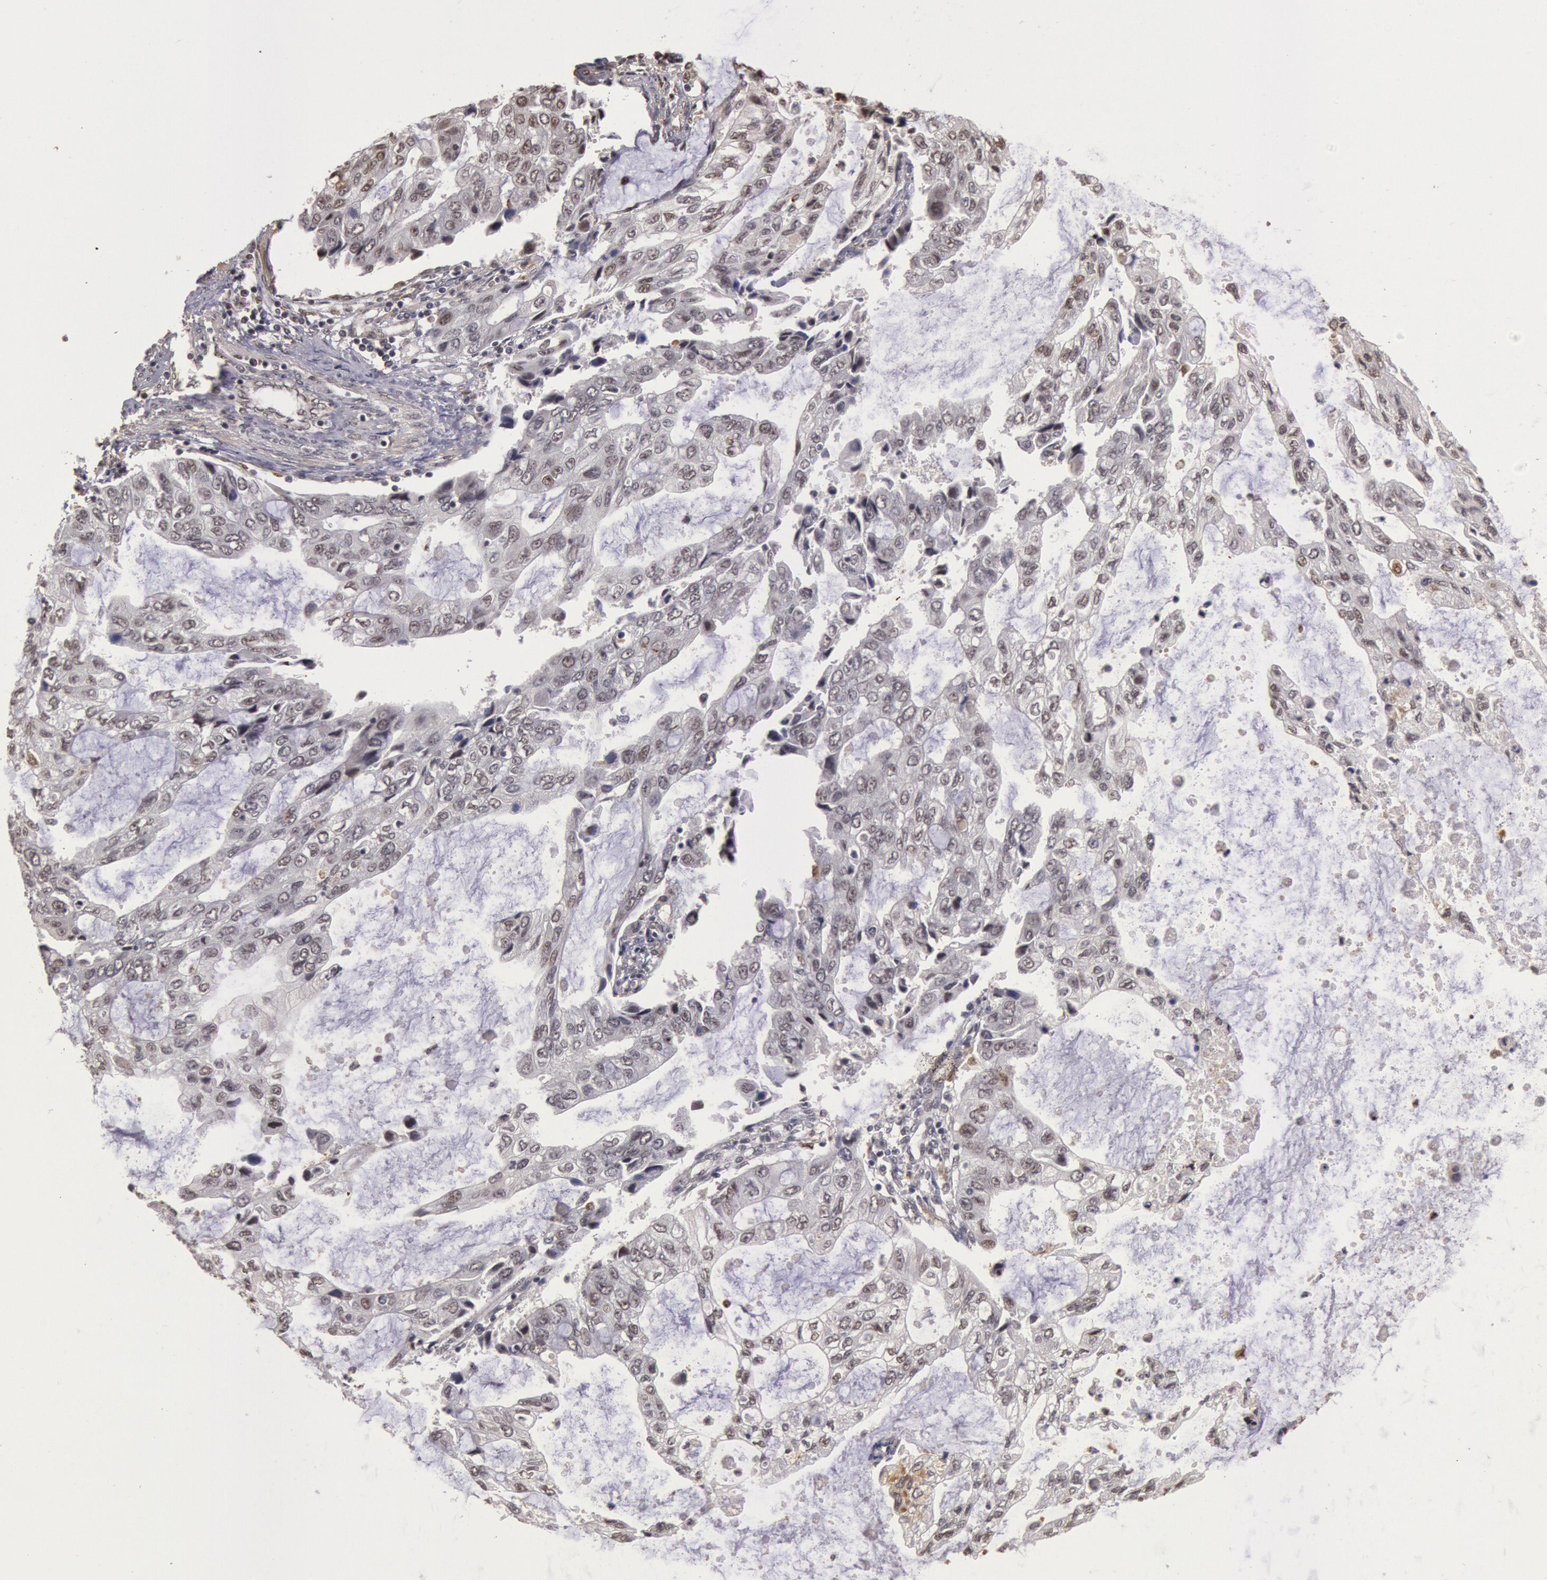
{"staining": {"intensity": "weak", "quantity": "25%-75%", "location": "nuclear"}, "tissue": "stomach cancer", "cell_type": "Tumor cells", "image_type": "cancer", "snomed": [{"axis": "morphology", "description": "Adenocarcinoma, NOS"}, {"axis": "topography", "description": "Stomach, upper"}], "caption": "Protein expression analysis of adenocarcinoma (stomach) shows weak nuclear expression in about 25%-75% of tumor cells.", "gene": "LIG4", "patient": {"sex": "female", "age": 52}}